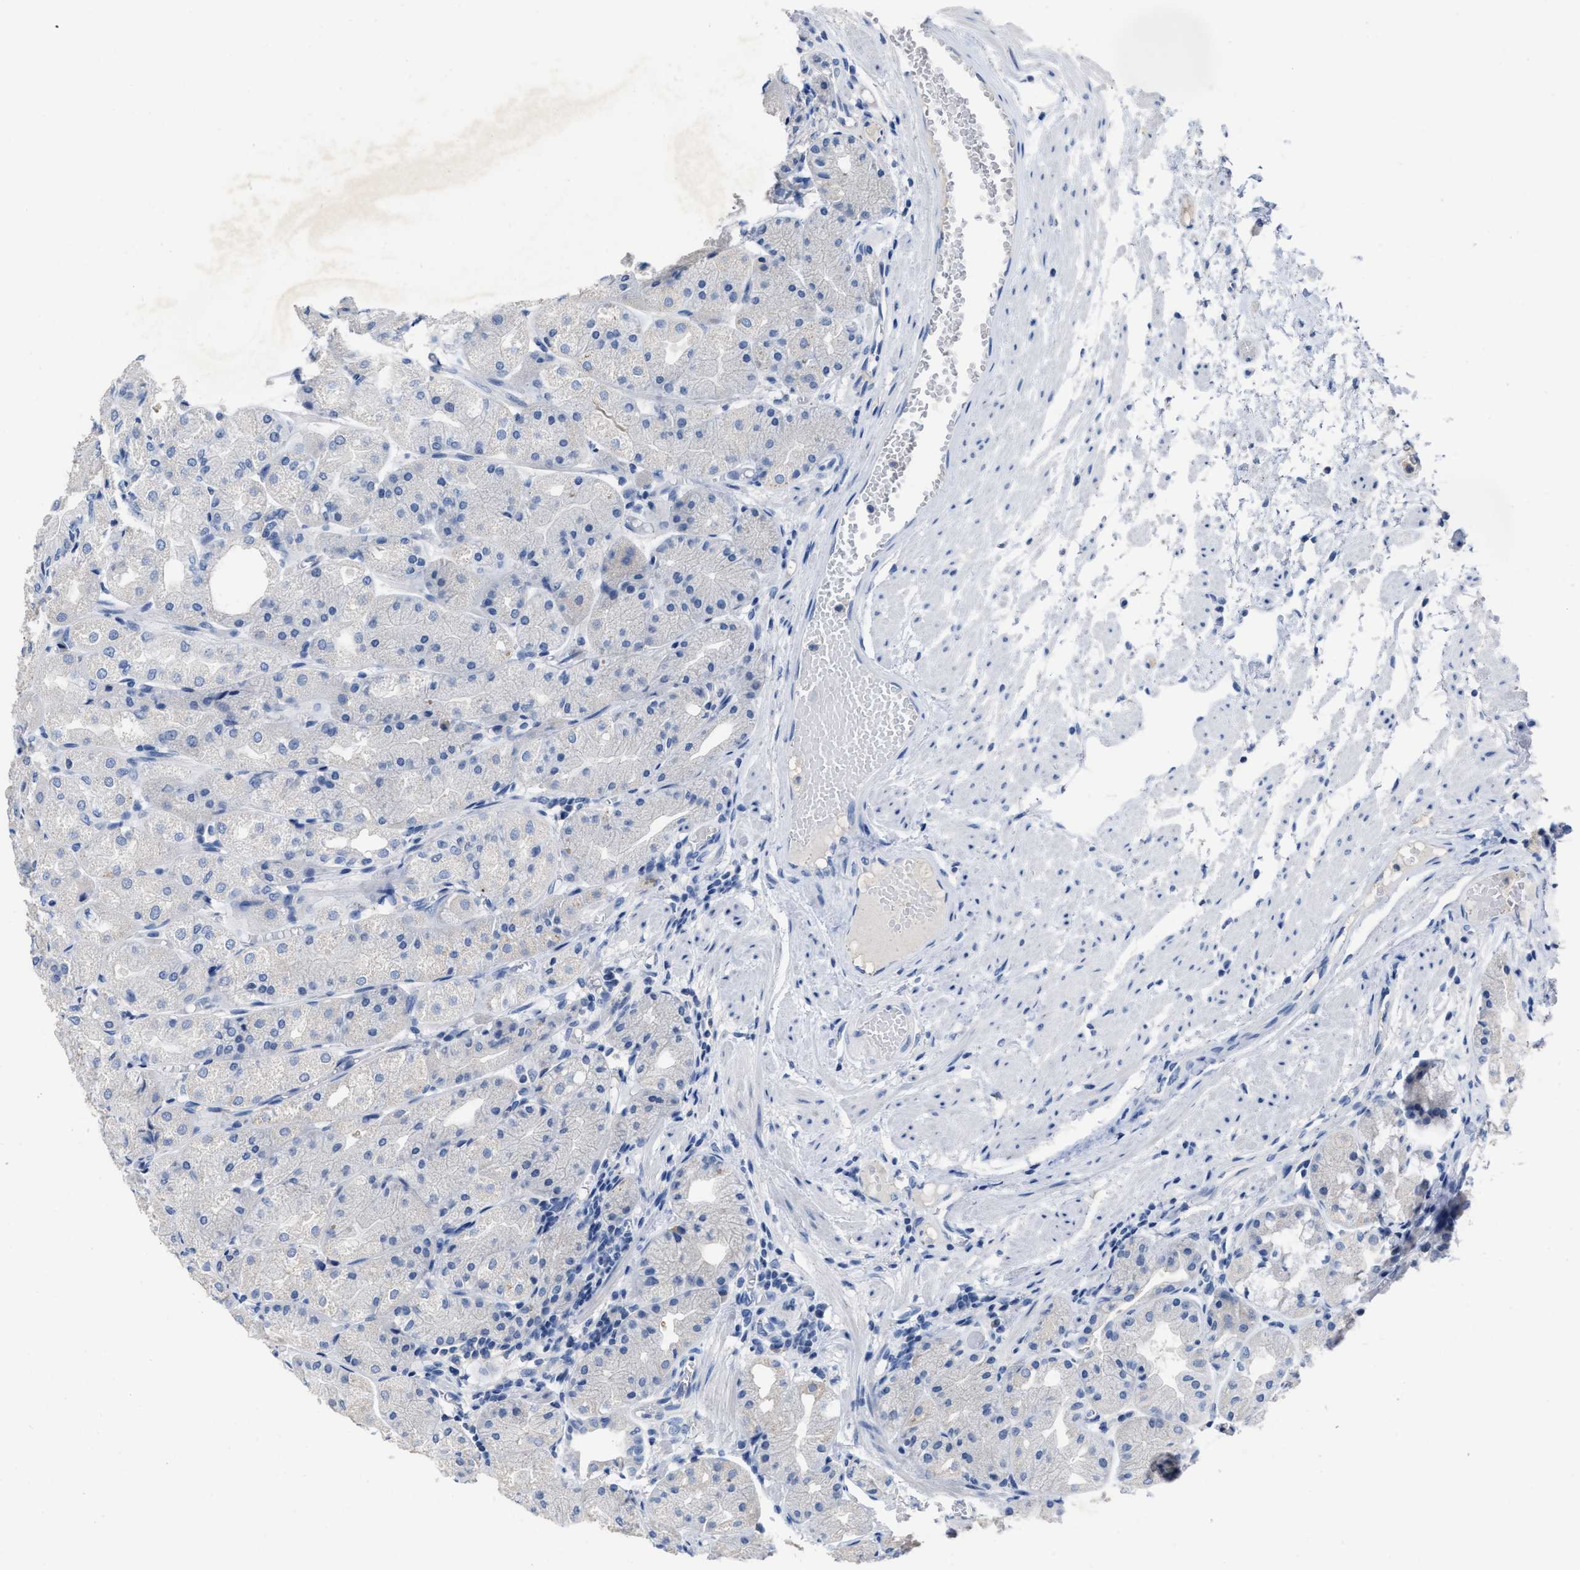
{"staining": {"intensity": "negative", "quantity": "none", "location": "none"}, "tissue": "stomach", "cell_type": "Glandular cells", "image_type": "normal", "snomed": [{"axis": "morphology", "description": "Normal tissue, NOS"}, {"axis": "topography", "description": "Stomach, upper"}], "caption": "This is an IHC image of unremarkable stomach. There is no expression in glandular cells.", "gene": "CEACAM5", "patient": {"sex": "male", "age": 72}}